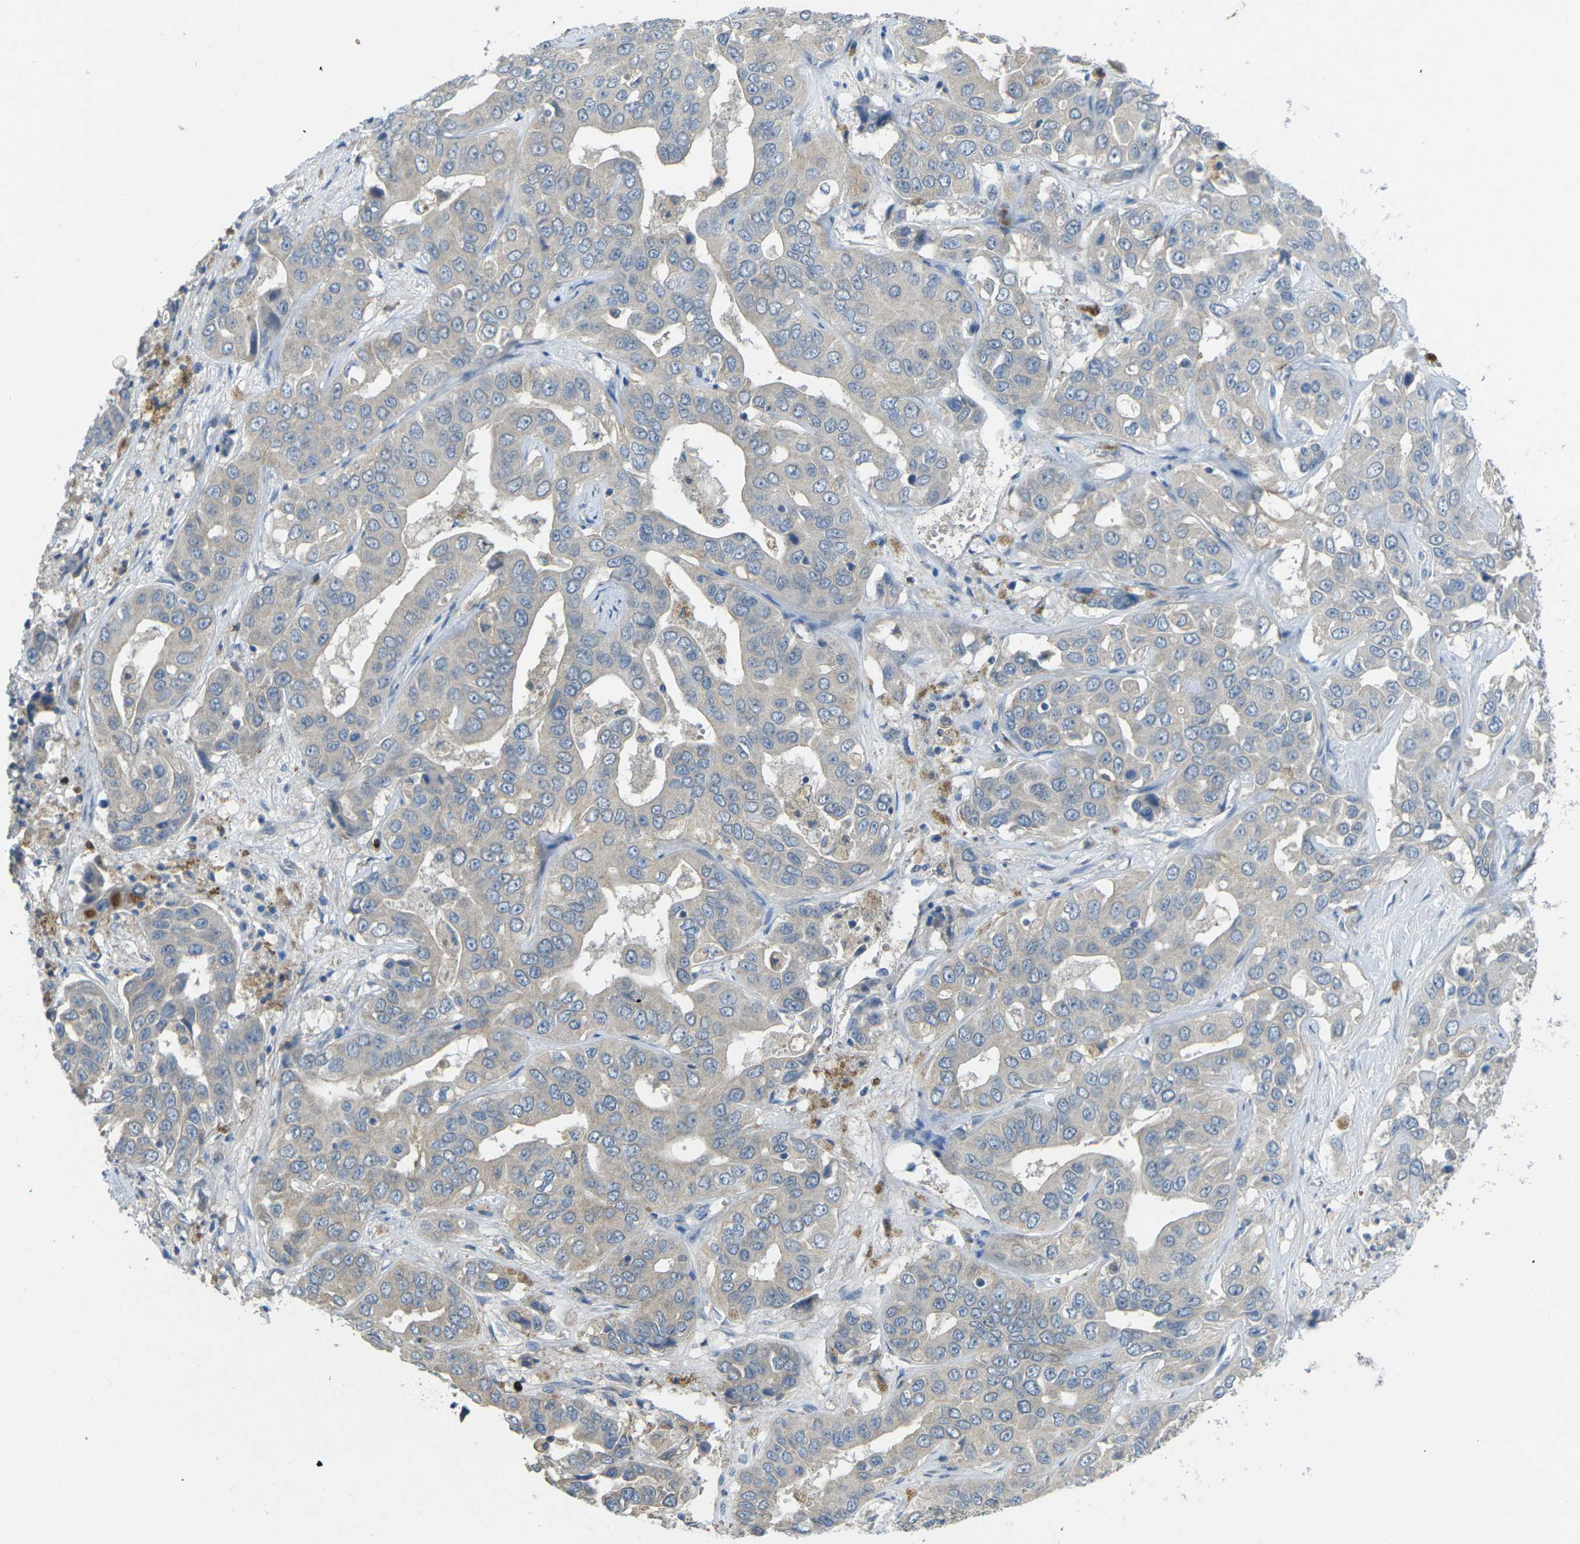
{"staining": {"intensity": "negative", "quantity": "none", "location": "none"}, "tissue": "liver cancer", "cell_type": "Tumor cells", "image_type": "cancer", "snomed": [{"axis": "morphology", "description": "Cholangiocarcinoma"}, {"axis": "topography", "description": "Liver"}], "caption": "An image of human cholangiocarcinoma (liver) is negative for staining in tumor cells.", "gene": "CD19", "patient": {"sex": "female", "age": 52}}